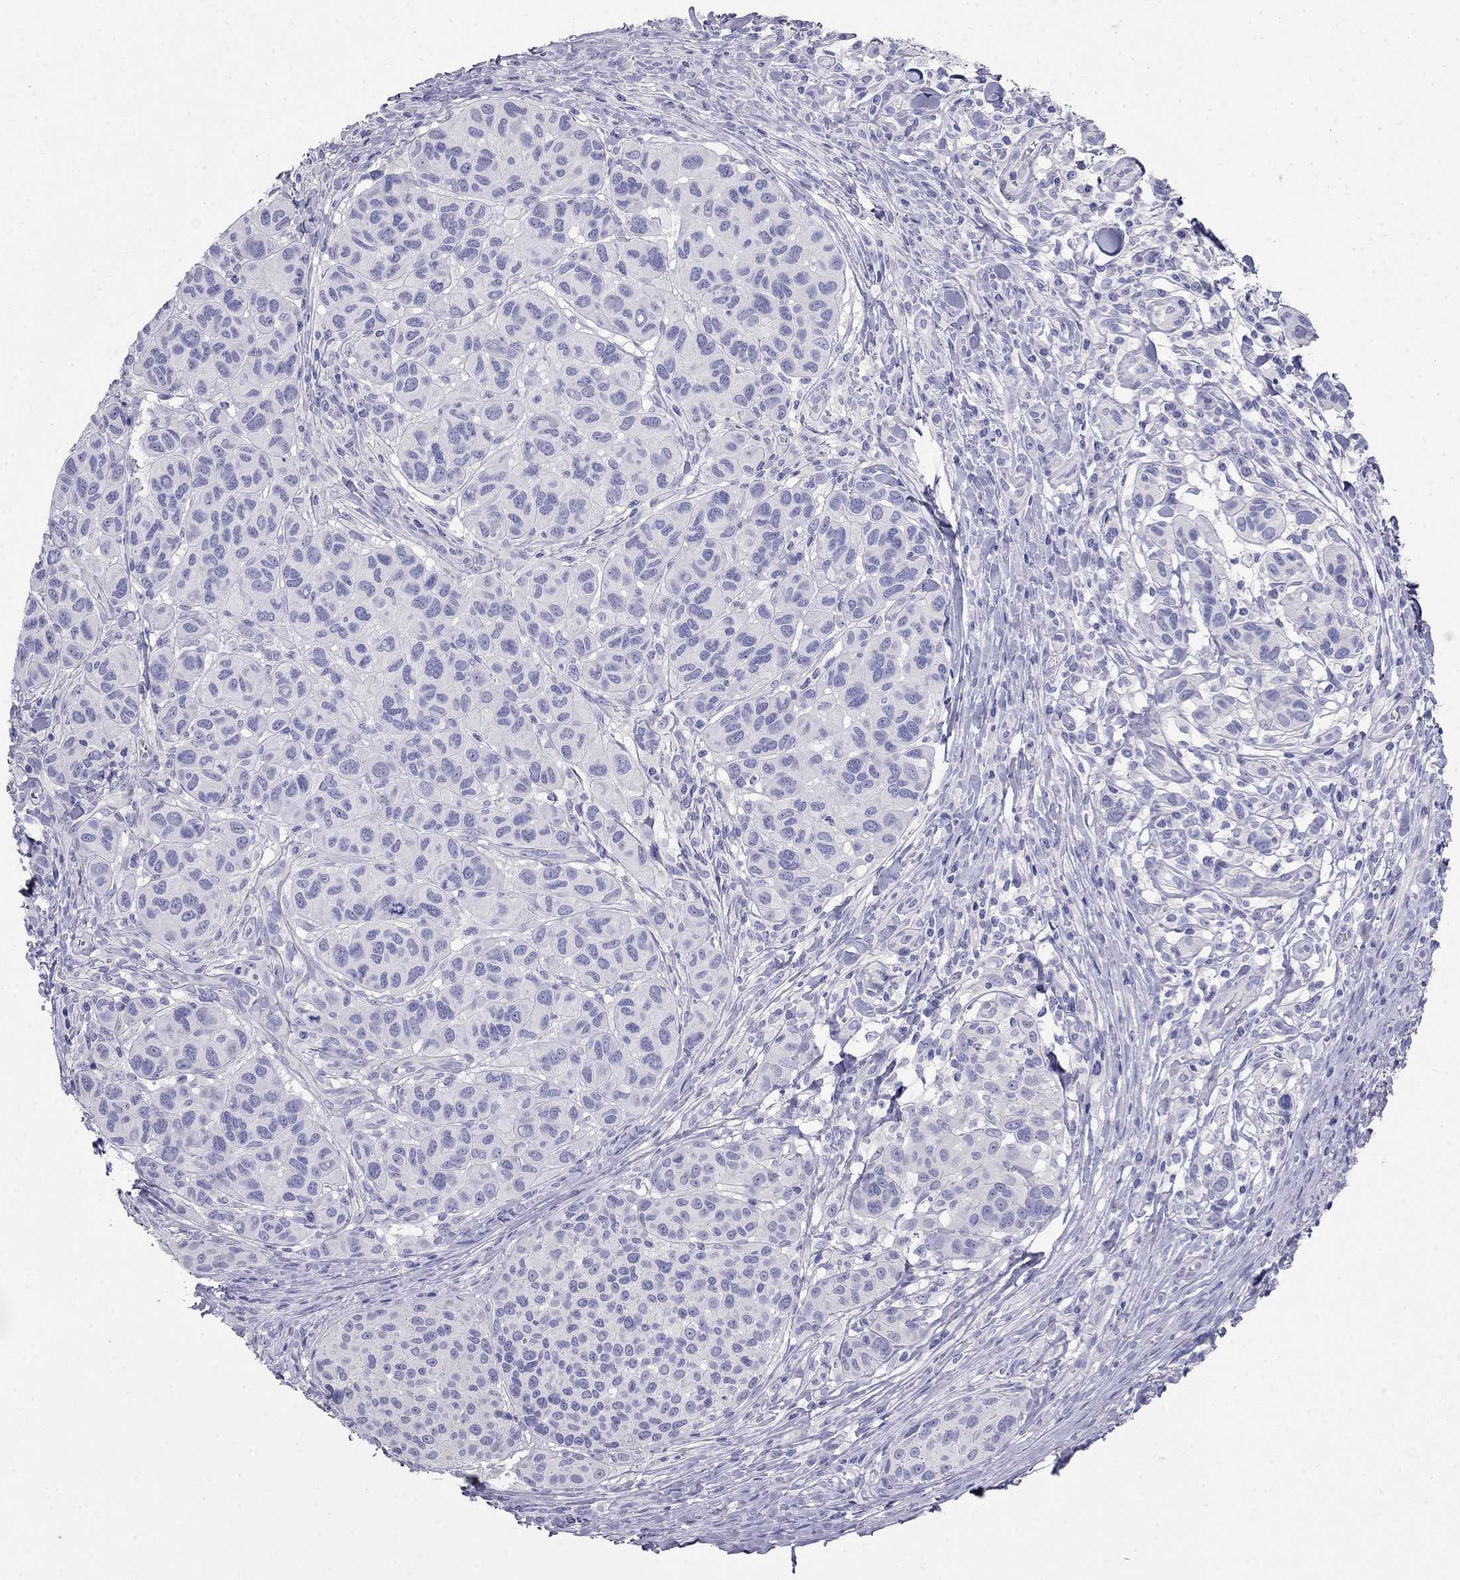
{"staining": {"intensity": "negative", "quantity": "none", "location": "none"}, "tissue": "melanoma", "cell_type": "Tumor cells", "image_type": "cancer", "snomed": [{"axis": "morphology", "description": "Malignant melanoma, NOS"}, {"axis": "topography", "description": "Skin"}], "caption": "High magnification brightfield microscopy of melanoma stained with DAB (3,3'-diaminobenzidine) (brown) and counterstained with hematoxylin (blue): tumor cells show no significant positivity.", "gene": "LY6H", "patient": {"sex": "male", "age": 79}}